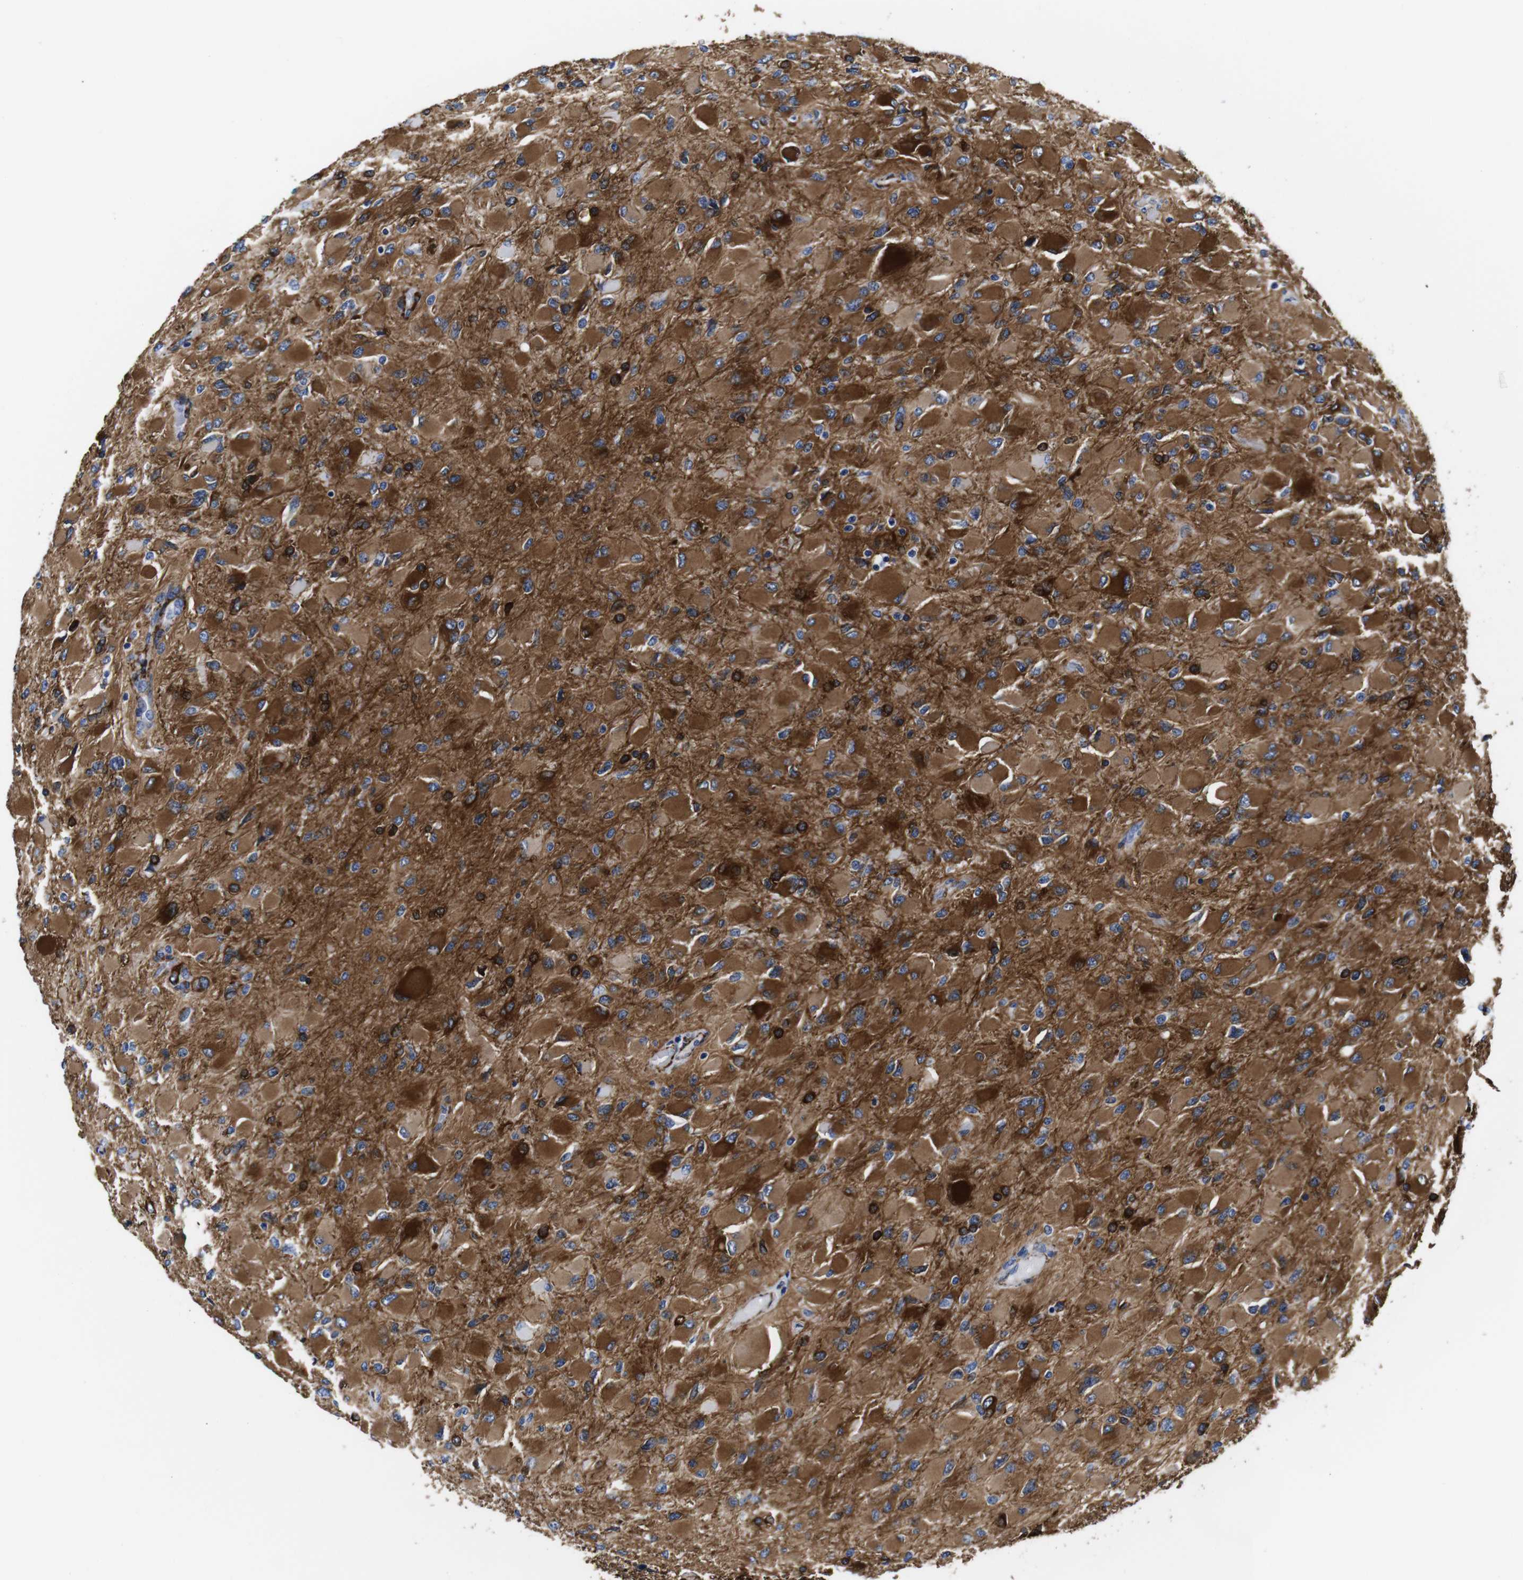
{"staining": {"intensity": "strong", "quantity": ">75%", "location": "cytoplasmic/membranous"}, "tissue": "glioma", "cell_type": "Tumor cells", "image_type": "cancer", "snomed": [{"axis": "morphology", "description": "Glioma, malignant, High grade"}, {"axis": "topography", "description": "Cerebral cortex"}], "caption": "The photomicrograph shows immunohistochemical staining of high-grade glioma (malignant). There is strong cytoplasmic/membranous staining is present in approximately >75% of tumor cells. The protein is stained brown, and the nuclei are stained in blue (DAB (3,3'-diaminobenzidine) IHC with brightfield microscopy, high magnification).", "gene": "LRIG1", "patient": {"sex": "female", "age": 36}}